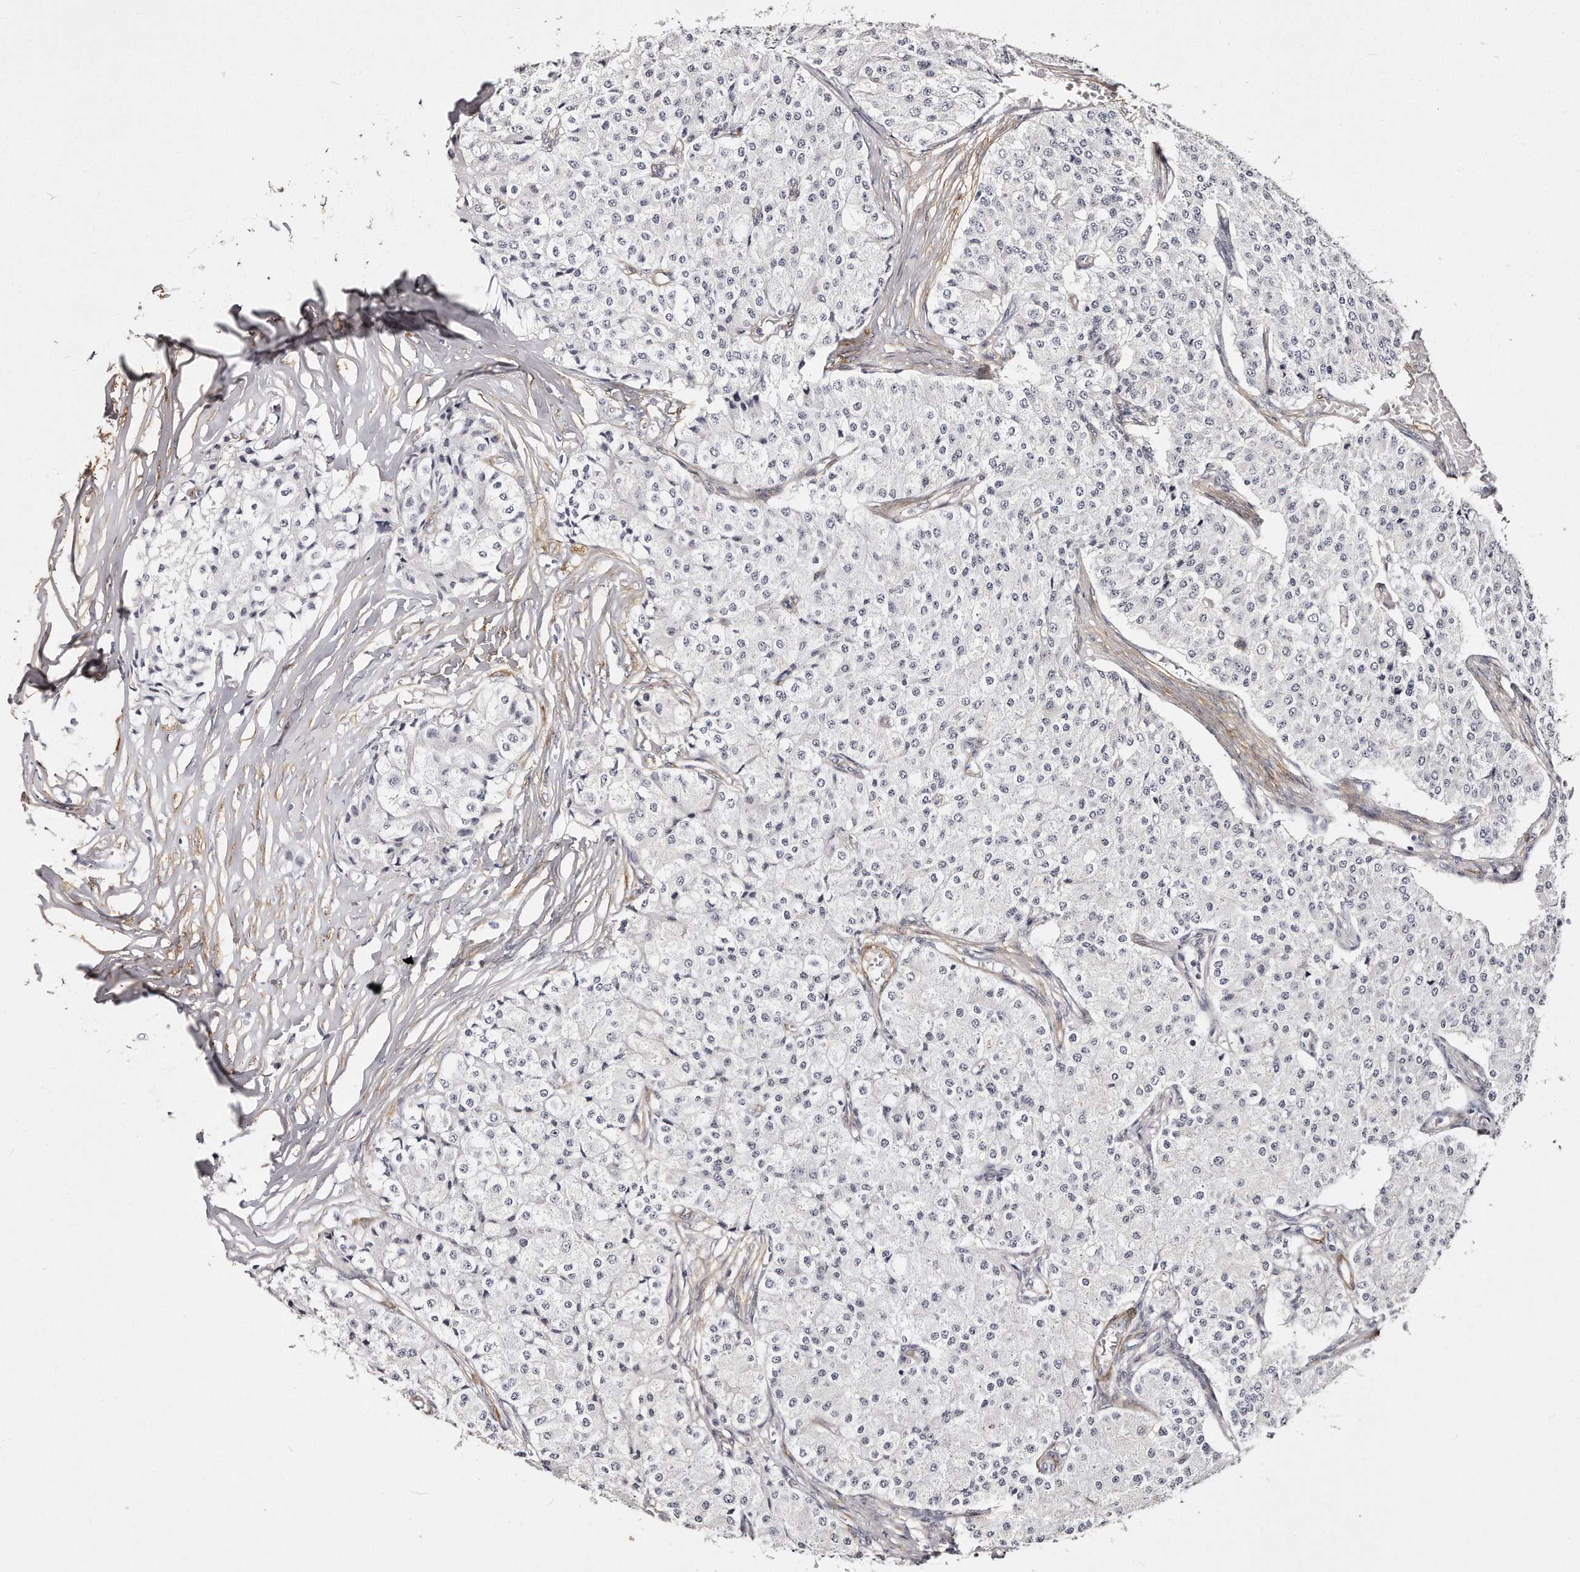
{"staining": {"intensity": "negative", "quantity": "none", "location": "none"}, "tissue": "carcinoid", "cell_type": "Tumor cells", "image_type": "cancer", "snomed": [{"axis": "morphology", "description": "Carcinoid, malignant, NOS"}, {"axis": "topography", "description": "Colon"}], "caption": "Immunohistochemical staining of carcinoid exhibits no significant staining in tumor cells.", "gene": "LMOD1", "patient": {"sex": "female", "age": 52}}